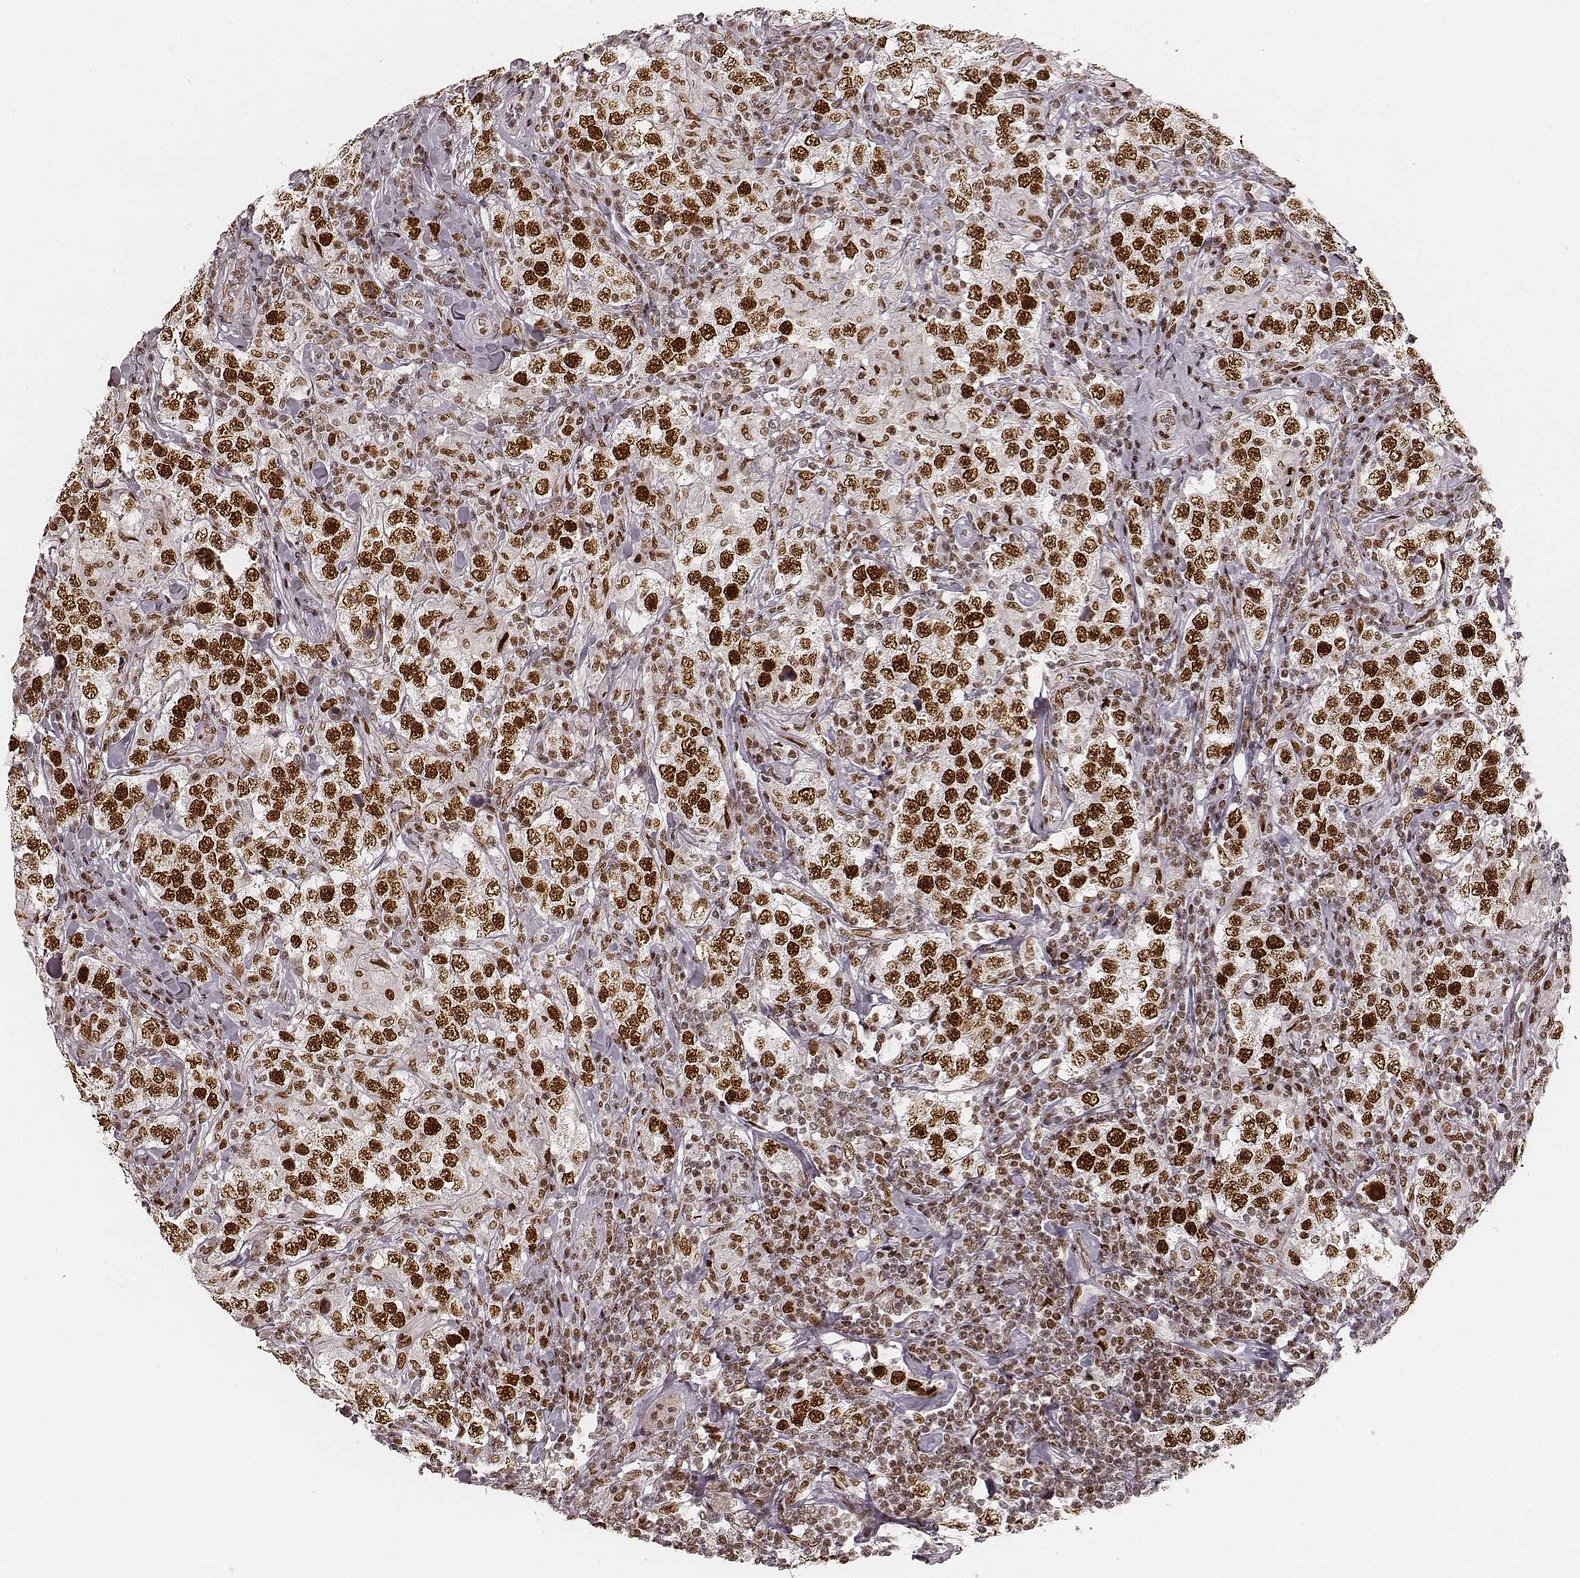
{"staining": {"intensity": "strong", "quantity": ">75%", "location": "nuclear"}, "tissue": "testis cancer", "cell_type": "Tumor cells", "image_type": "cancer", "snomed": [{"axis": "morphology", "description": "Seminoma, NOS"}, {"axis": "morphology", "description": "Carcinoma, Embryonal, NOS"}, {"axis": "topography", "description": "Testis"}], "caption": "Protein expression analysis of testis seminoma reveals strong nuclear positivity in approximately >75% of tumor cells.", "gene": "HNRNPC", "patient": {"sex": "male", "age": 41}}